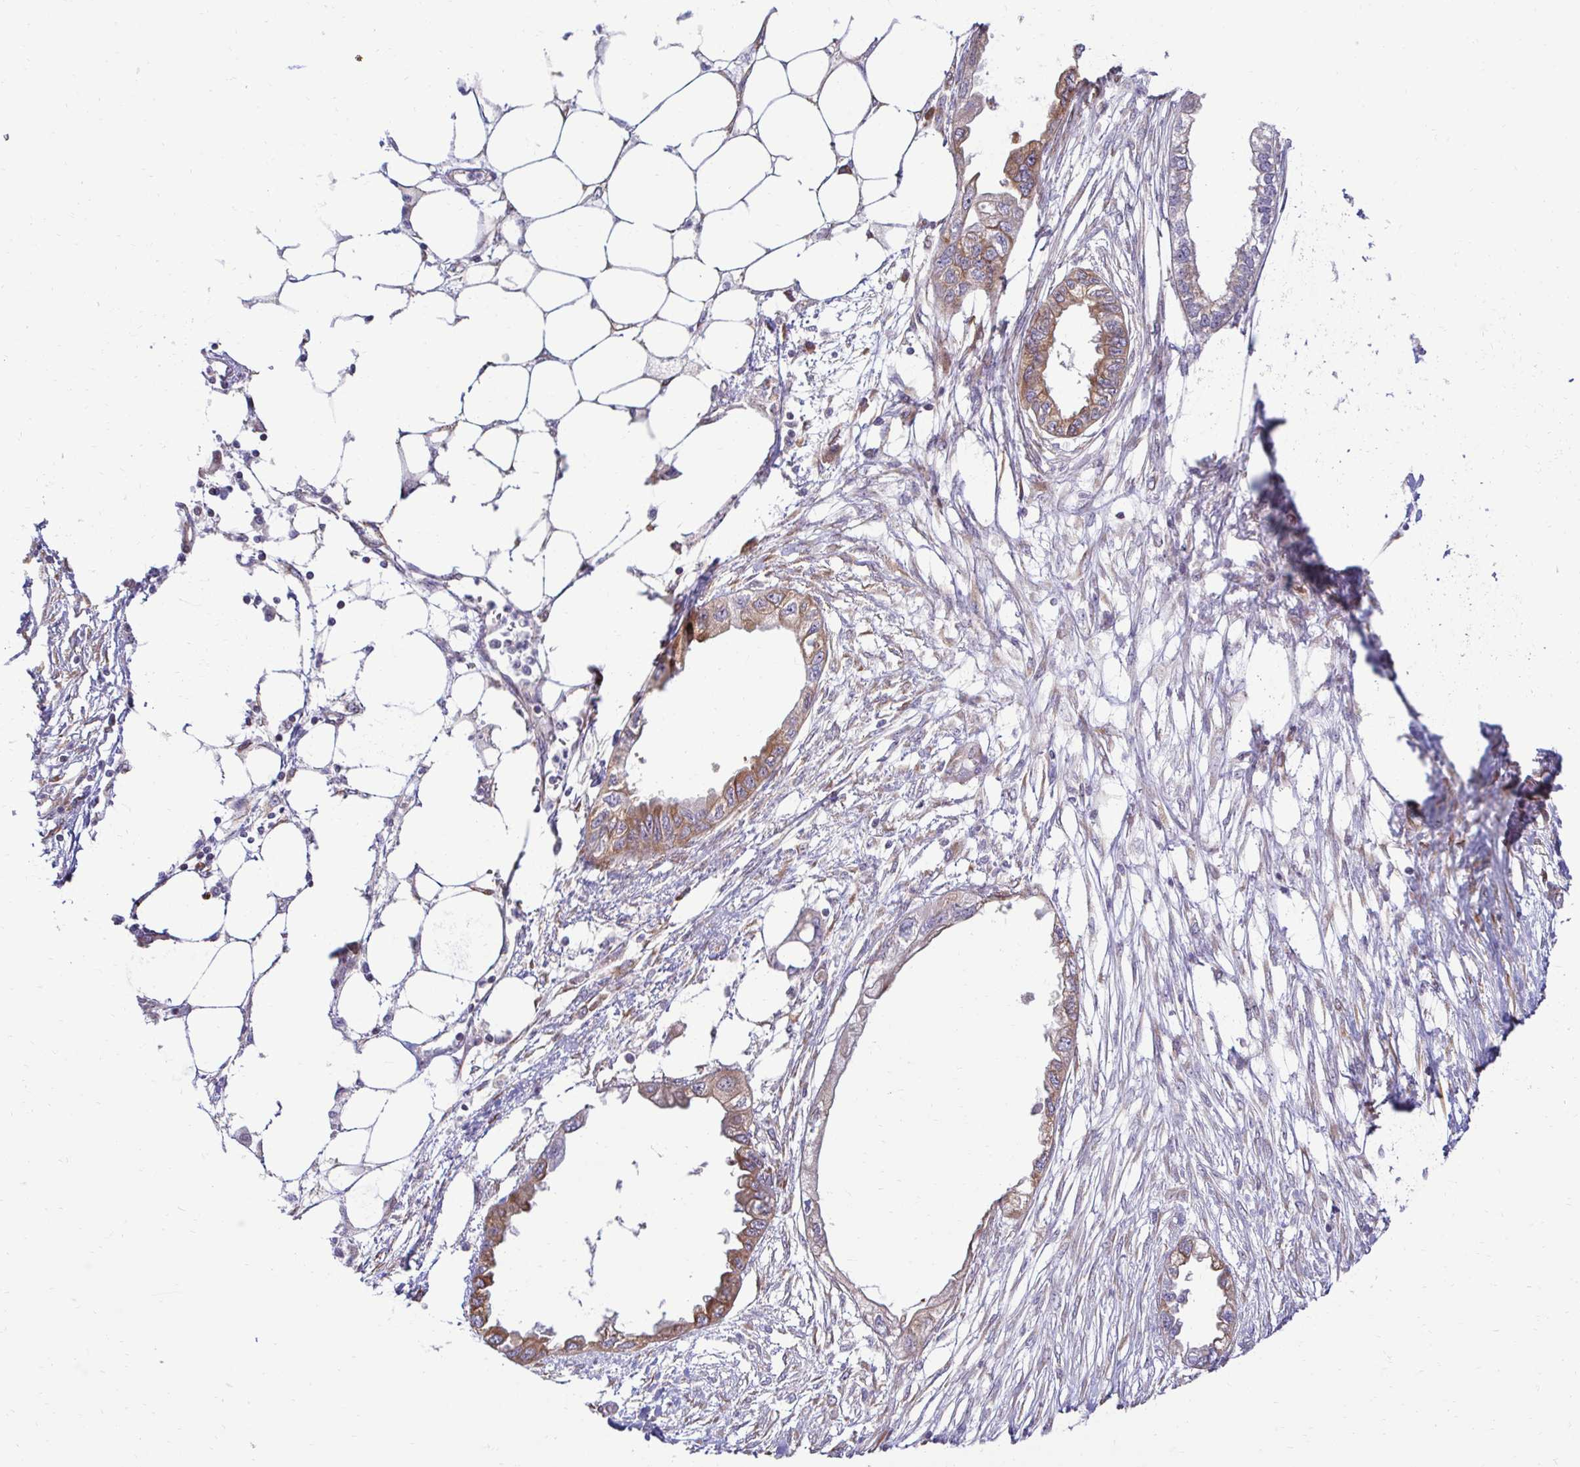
{"staining": {"intensity": "moderate", "quantity": "<25%", "location": "cytoplasmic/membranous"}, "tissue": "endometrial cancer", "cell_type": "Tumor cells", "image_type": "cancer", "snomed": [{"axis": "morphology", "description": "Adenocarcinoma, NOS"}, {"axis": "morphology", "description": "Adenocarcinoma, metastatic, NOS"}, {"axis": "topography", "description": "Adipose tissue"}, {"axis": "topography", "description": "Endometrium"}], "caption": "Protein staining reveals moderate cytoplasmic/membranous positivity in about <25% of tumor cells in endometrial cancer. Using DAB (3,3'-diaminobenzidine) (brown) and hematoxylin (blue) stains, captured at high magnification using brightfield microscopy.", "gene": "HPS1", "patient": {"sex": "female", "age": 67}}